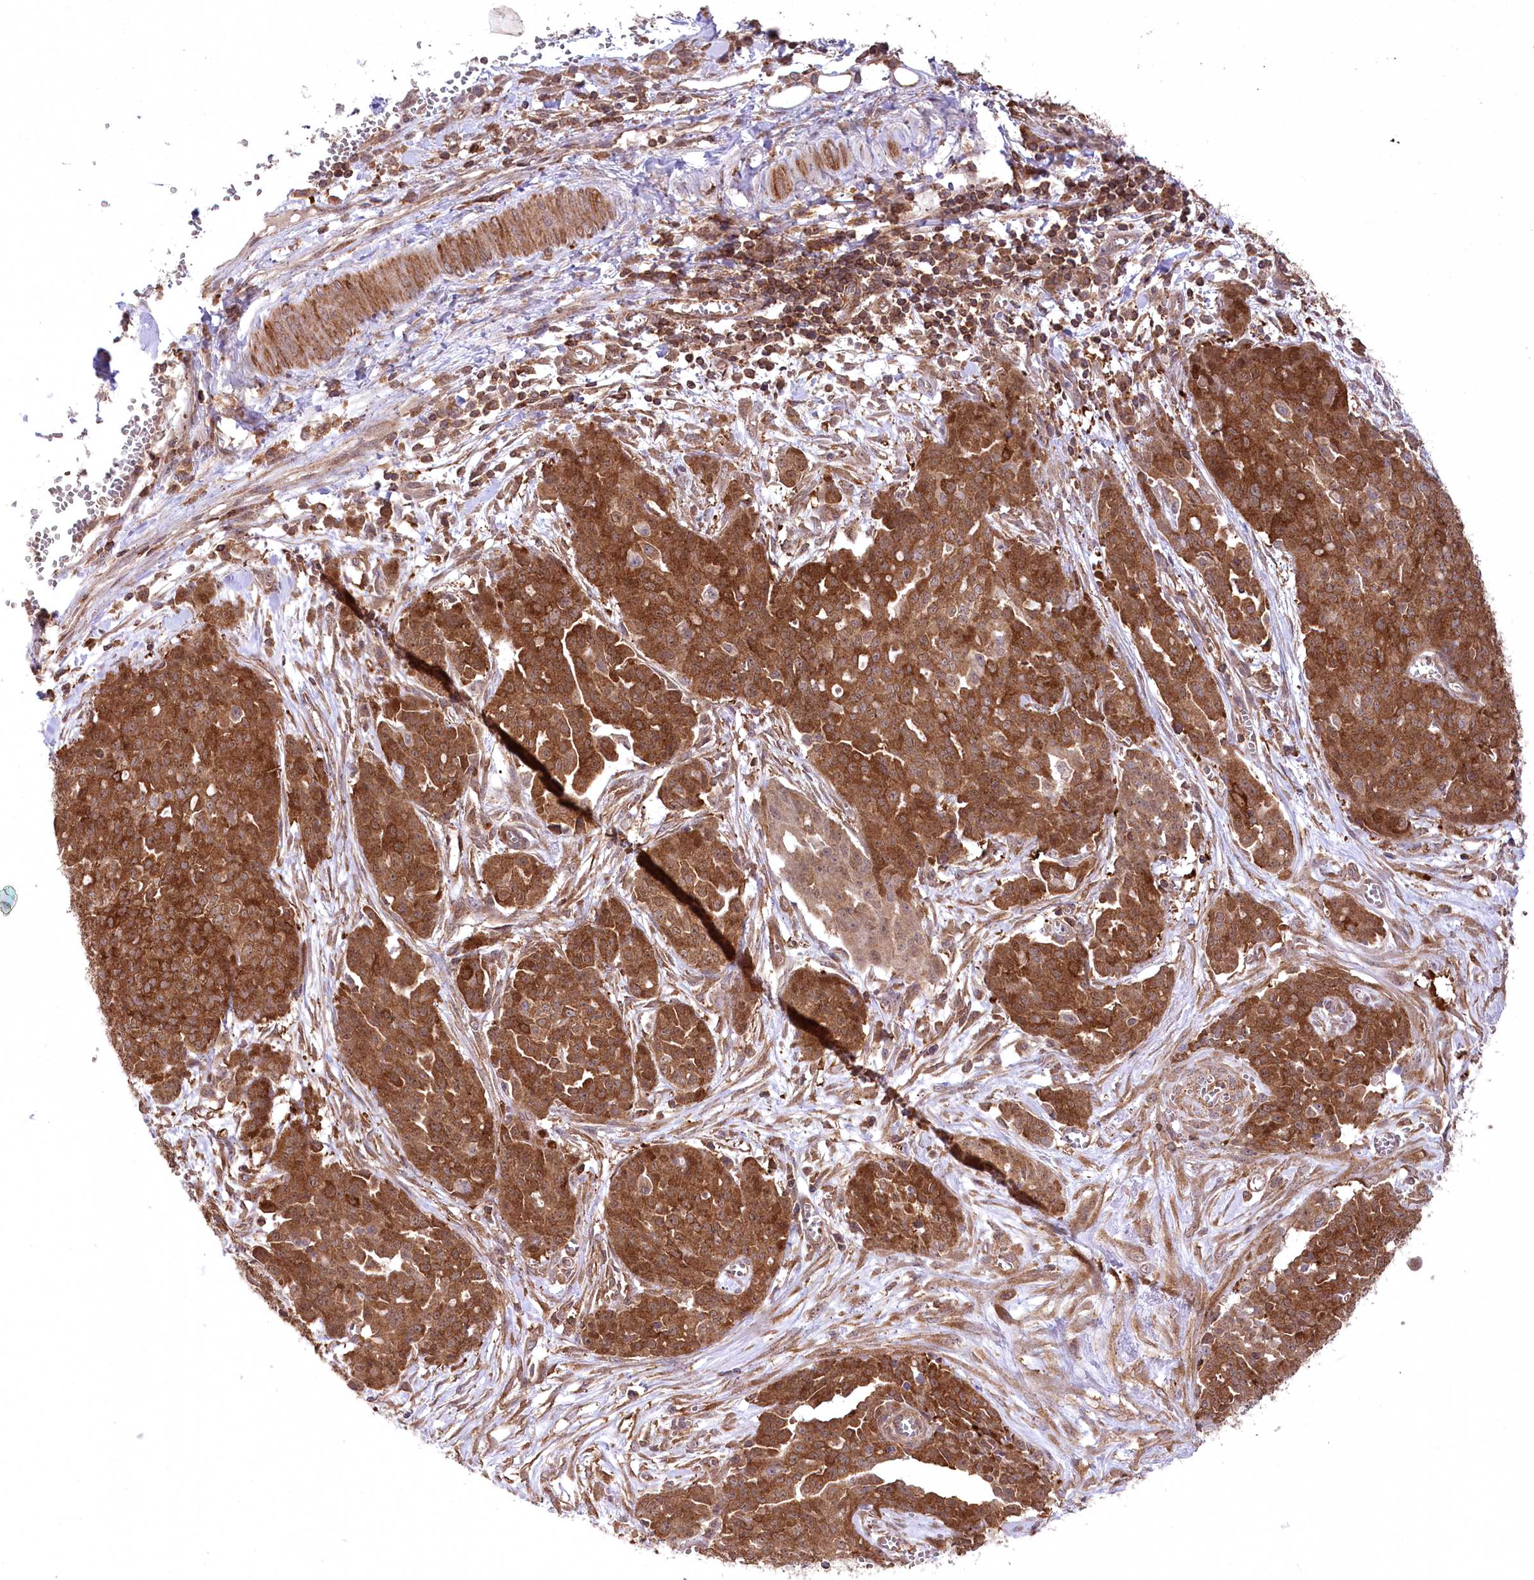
{"staining": {"intensity": "strong", "quantity": ">75%", "location": "cytoplasmic/membranous"}, "tissue": "ovarian cancer", "cell_type": "Tumor cells", "image_type": "cancer", "snomed": [{"axis": "morphology", "description": "Cystadenocarcinoma, serous, NOS"}, {"axis": "topography", "description": "Soft tissue"}, {"axis": "topography", "description": "Ovary"}], "caption": "Immunohistochemical staining of human ovarian serous cystadenocarcinoma exhibits strong cytoplasmic/membranous protein expression in about >75% of tumor cells. (DAB (3,3'-diaminobenzidine) IHC with brightfield microscopy, high magnification).", "gene": "CCDC91", "patient": {"sex": "female", "age": 57}}